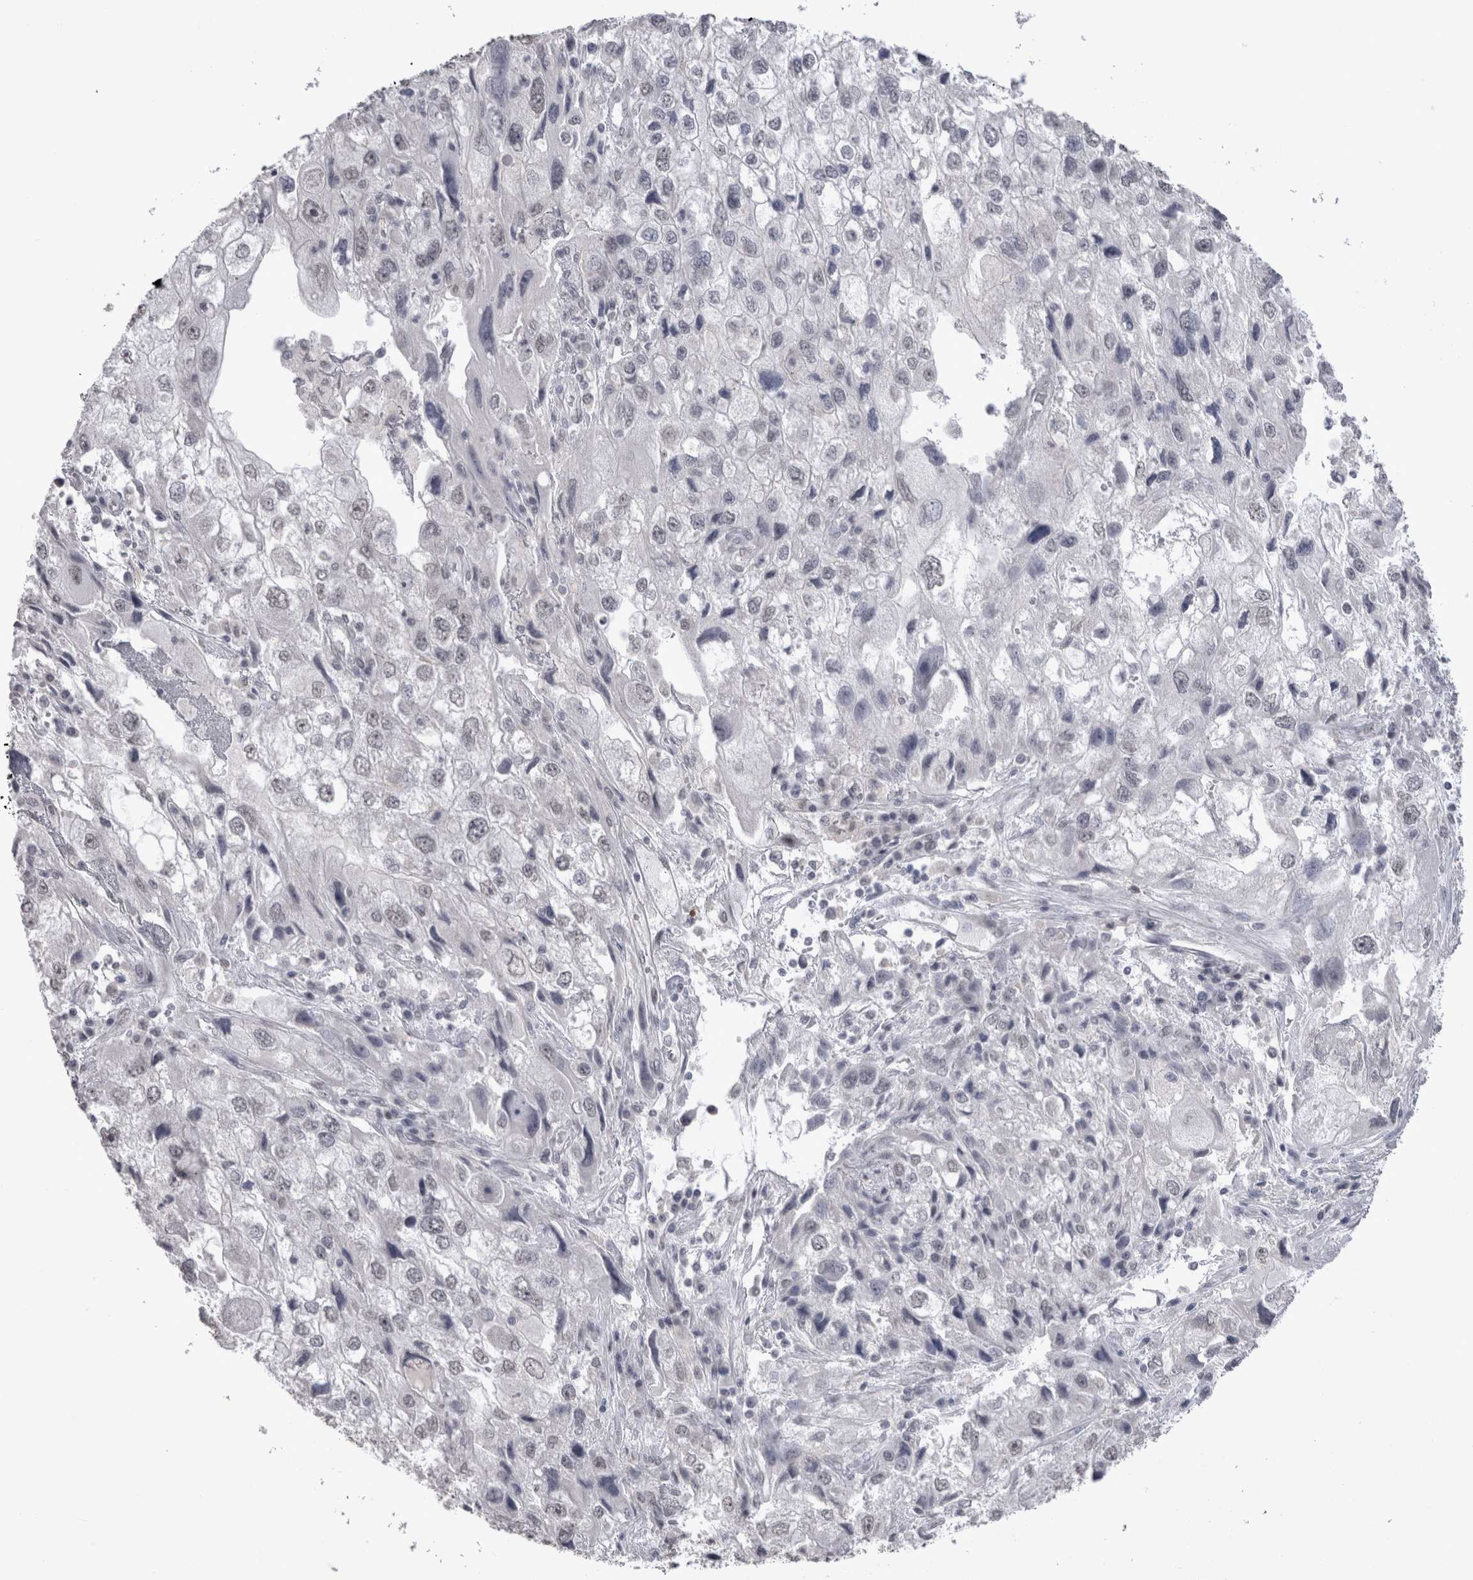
{"staining": {"intensity": "negative", "quantity": "none", "location": "none"}, "tissue": "endometrial cancer", "cell_type": "Tumor cells", "image_type": "cancer", "snomed": [{"axis": "morphology", "description": "Adenocarcinoma, NOS"}, {"axis": "topography", "description": "Endometrium"}], "caption": "This photomicrograph is of adenocarcinoma (endometrial) stained with immunohistochemistry (IHC) to label a protein in brown with the nuclei are counter-stained blue. There is no expression in tumor cells.", "gene": "DDX4", "patient": {"sex": "female", "age": 49}}